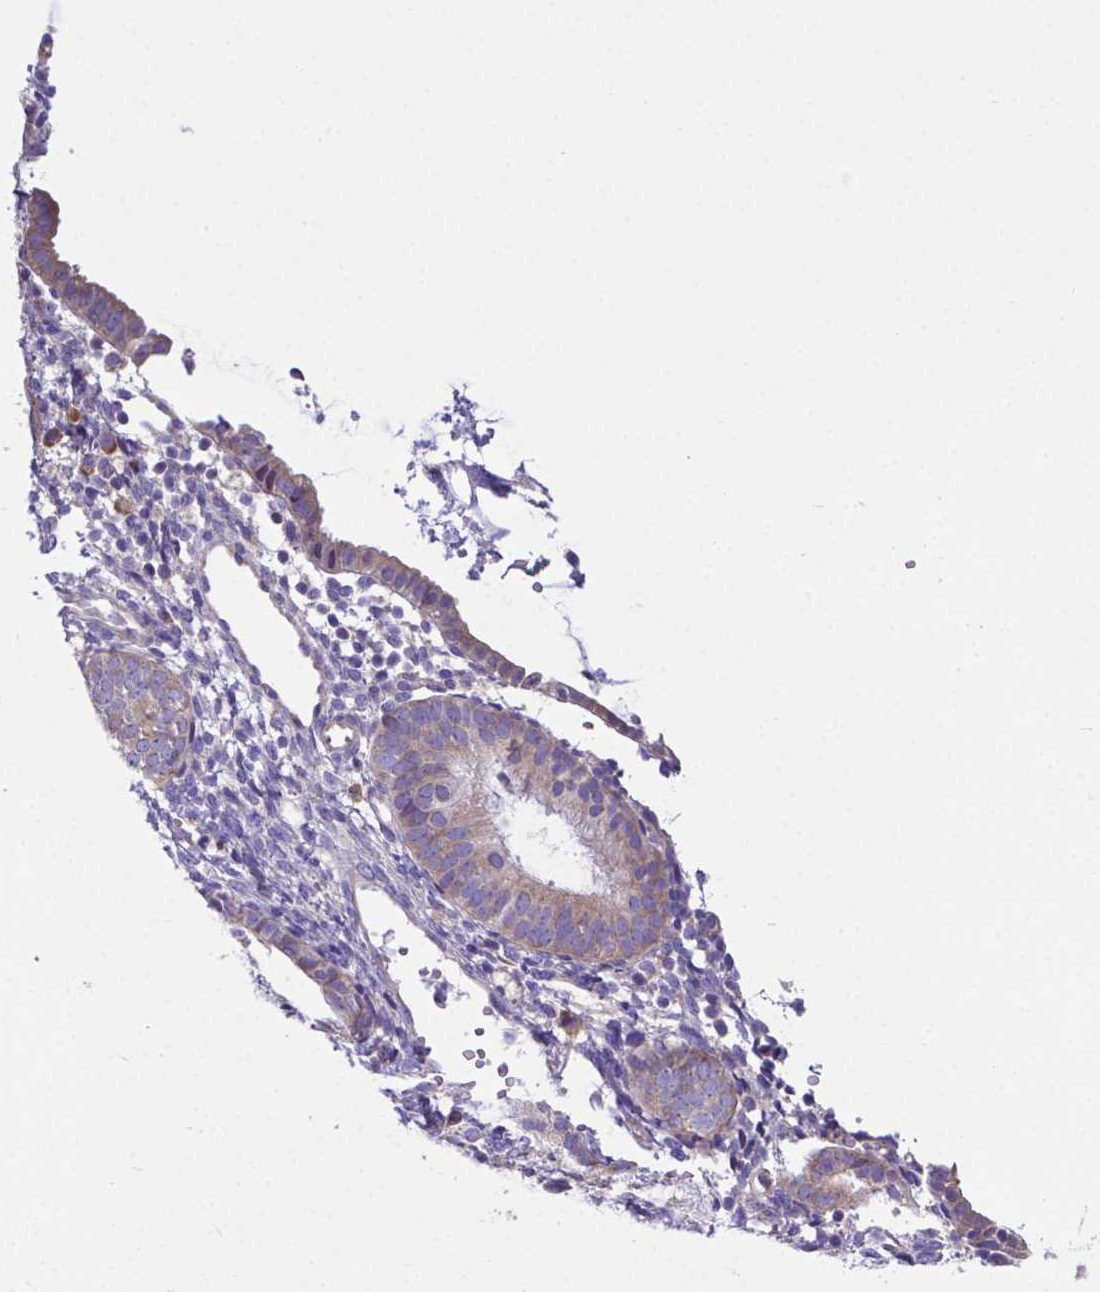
{"staining": {"intensity": "weak", "quantity": "25%-75%", "location": "cytoplasmic/membranous"}, "tissue": "endometrial cancer", "cell_type": "Tumor cells", "image_type": "cancer", "snomed": [{"axis": "morphology", "description": "Adenocarcinoma, NOS"}, {"axis": "topography", "description": "Endometrium"}], "caption": "High-power microscopy captured an immunohistochemistry image of endometrial cancer (adenocarcinoma), revealing weak cytoplasmic/membranous staining in approximately 25%-75% of tumor cells.", "gene": "RPL6", "patient": {"sex": "female", "age": 81}}